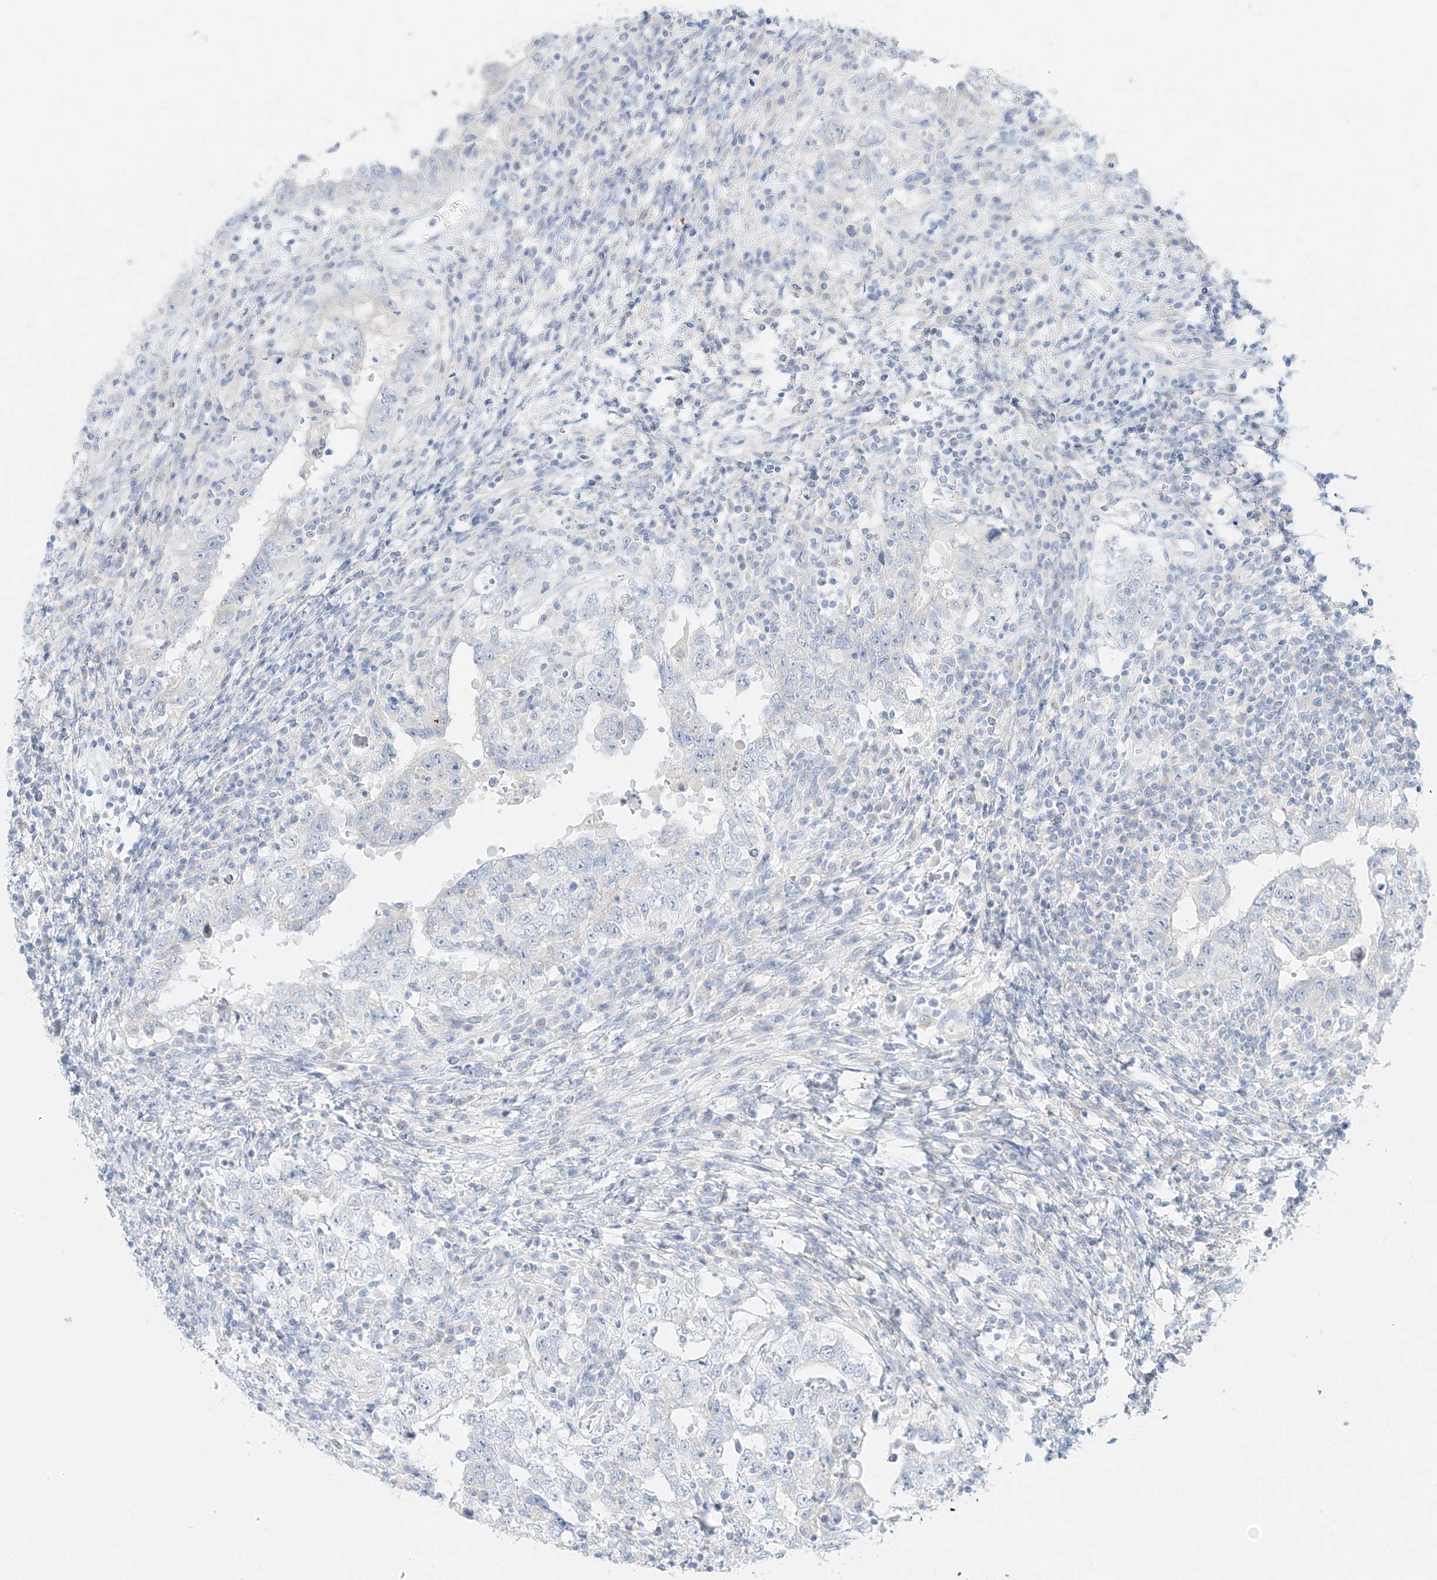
{"staining": {"intensity": "negative", "quantity": "none", "location": "none"}, "tissue": "testis cancer", "cell_type": "Tumor cells", "image_type": "cancer", "snomed": [{"axis": "morphology", "description": "Carcinoma, Embryonal, NOS"}, {"axis": "topography", "description": "Testis"}], "caption": "DAB (3,3'-diaminobenzidine) immunohistochemical staining of human testis cancer displays no significant positivity in tumor cells.", "gene": "ST3GAL5", "patient": {"sex": "male", "age": 26}}